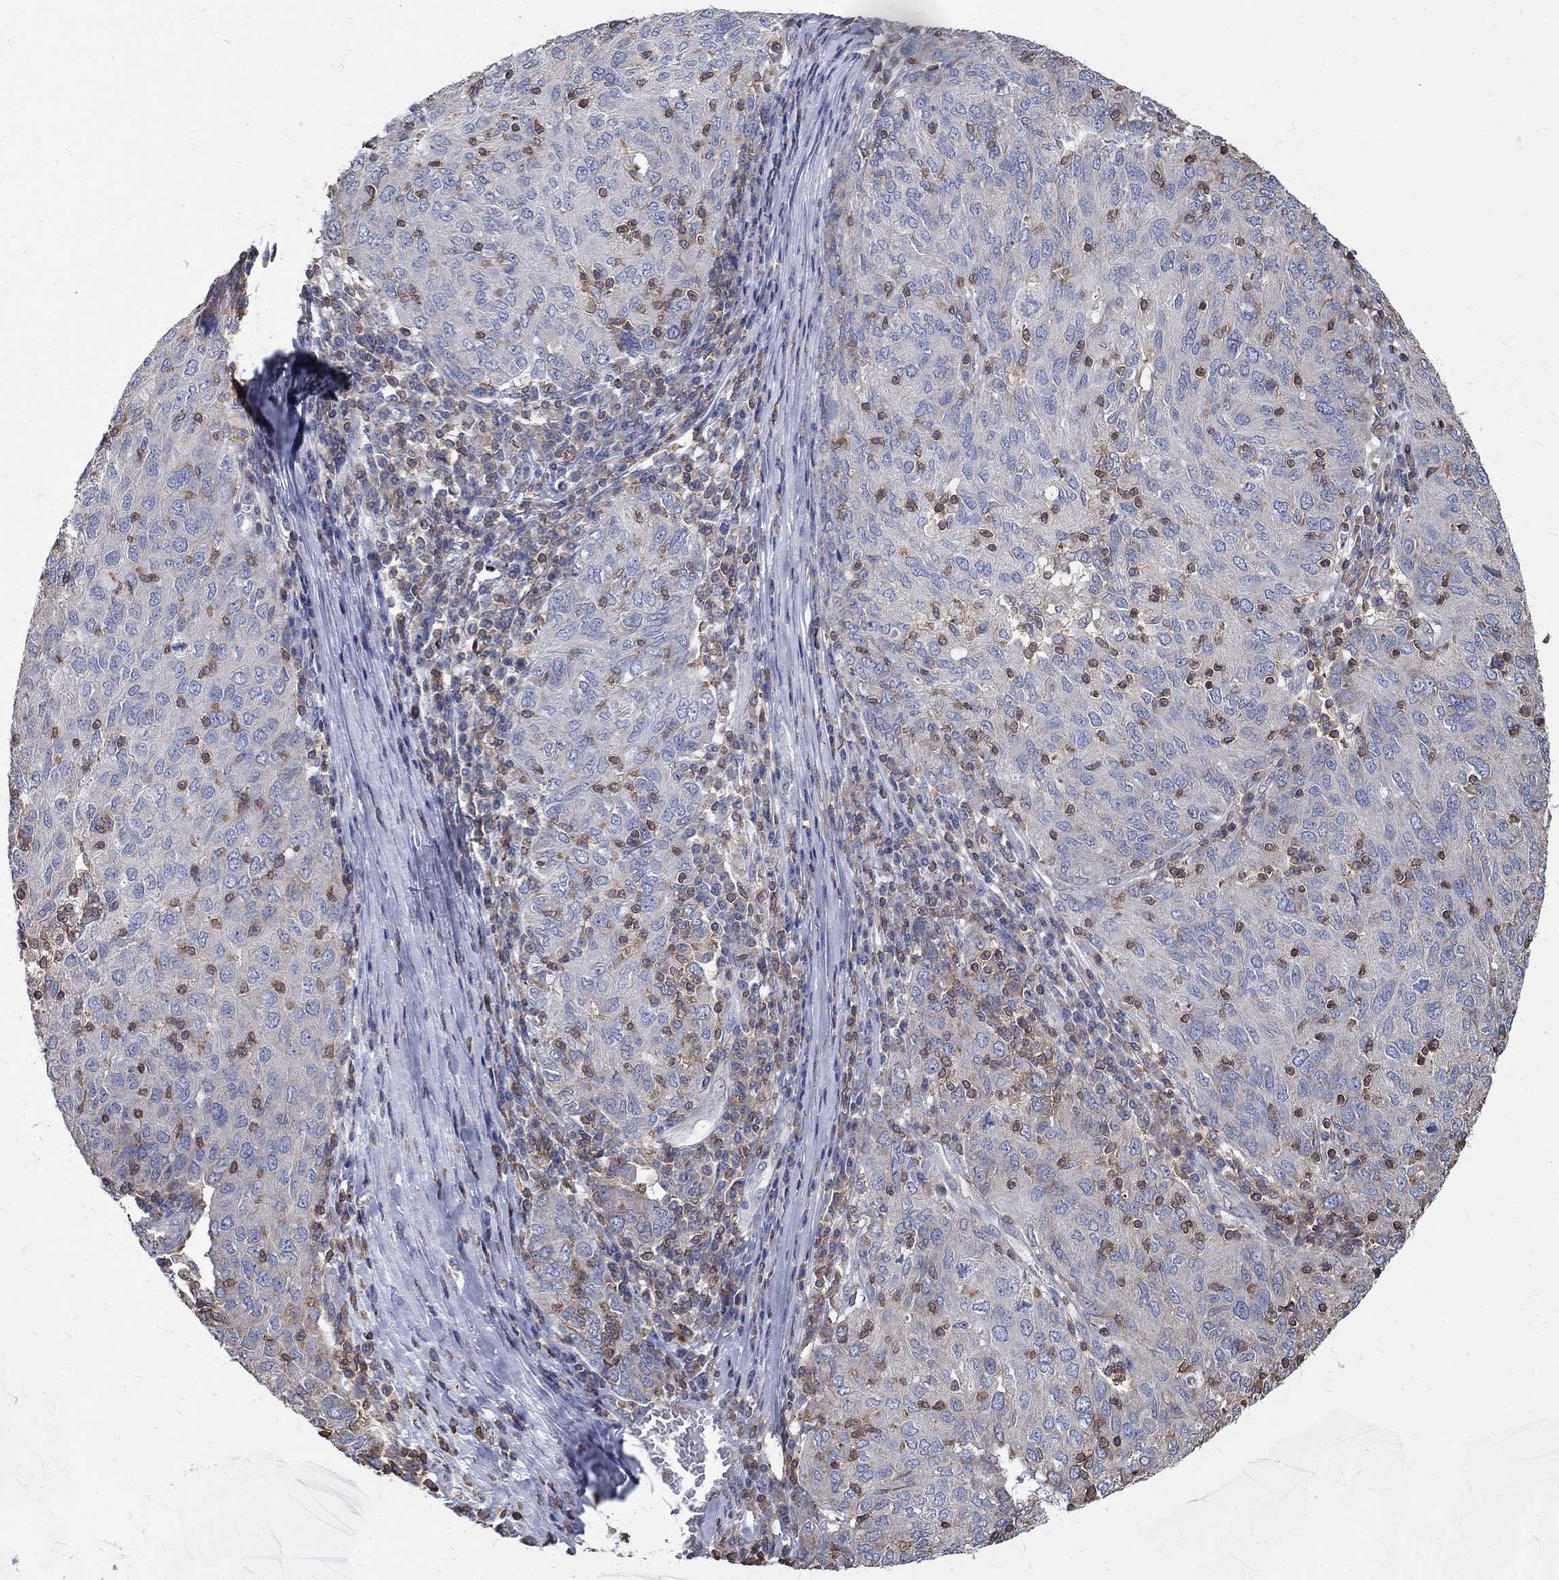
{"staining": {"intensity": "negative", "quantity": "none", "location": "none"}, "tissue": "ovarian cancer", "cell_type": "Tumor cells", "image_type": "cancer", "snomed": [{"axis": "morphology", "description": "Carcinoma, endometroid"}, {"axis": "topography", "description": "Ovary"}], "caption": "DAB (3,3'-diaminobenzidine) immunohistochemical staining of ovarian cancer (endometroid carcinoma) exhibits no significant expression in tumor cells. (DAB (3,3'-diaminobenzidine) immunohistochemistry (IHC), high magnification).", "gene": "AGAP2", "patient": {"sex": "female", "age": 50}}